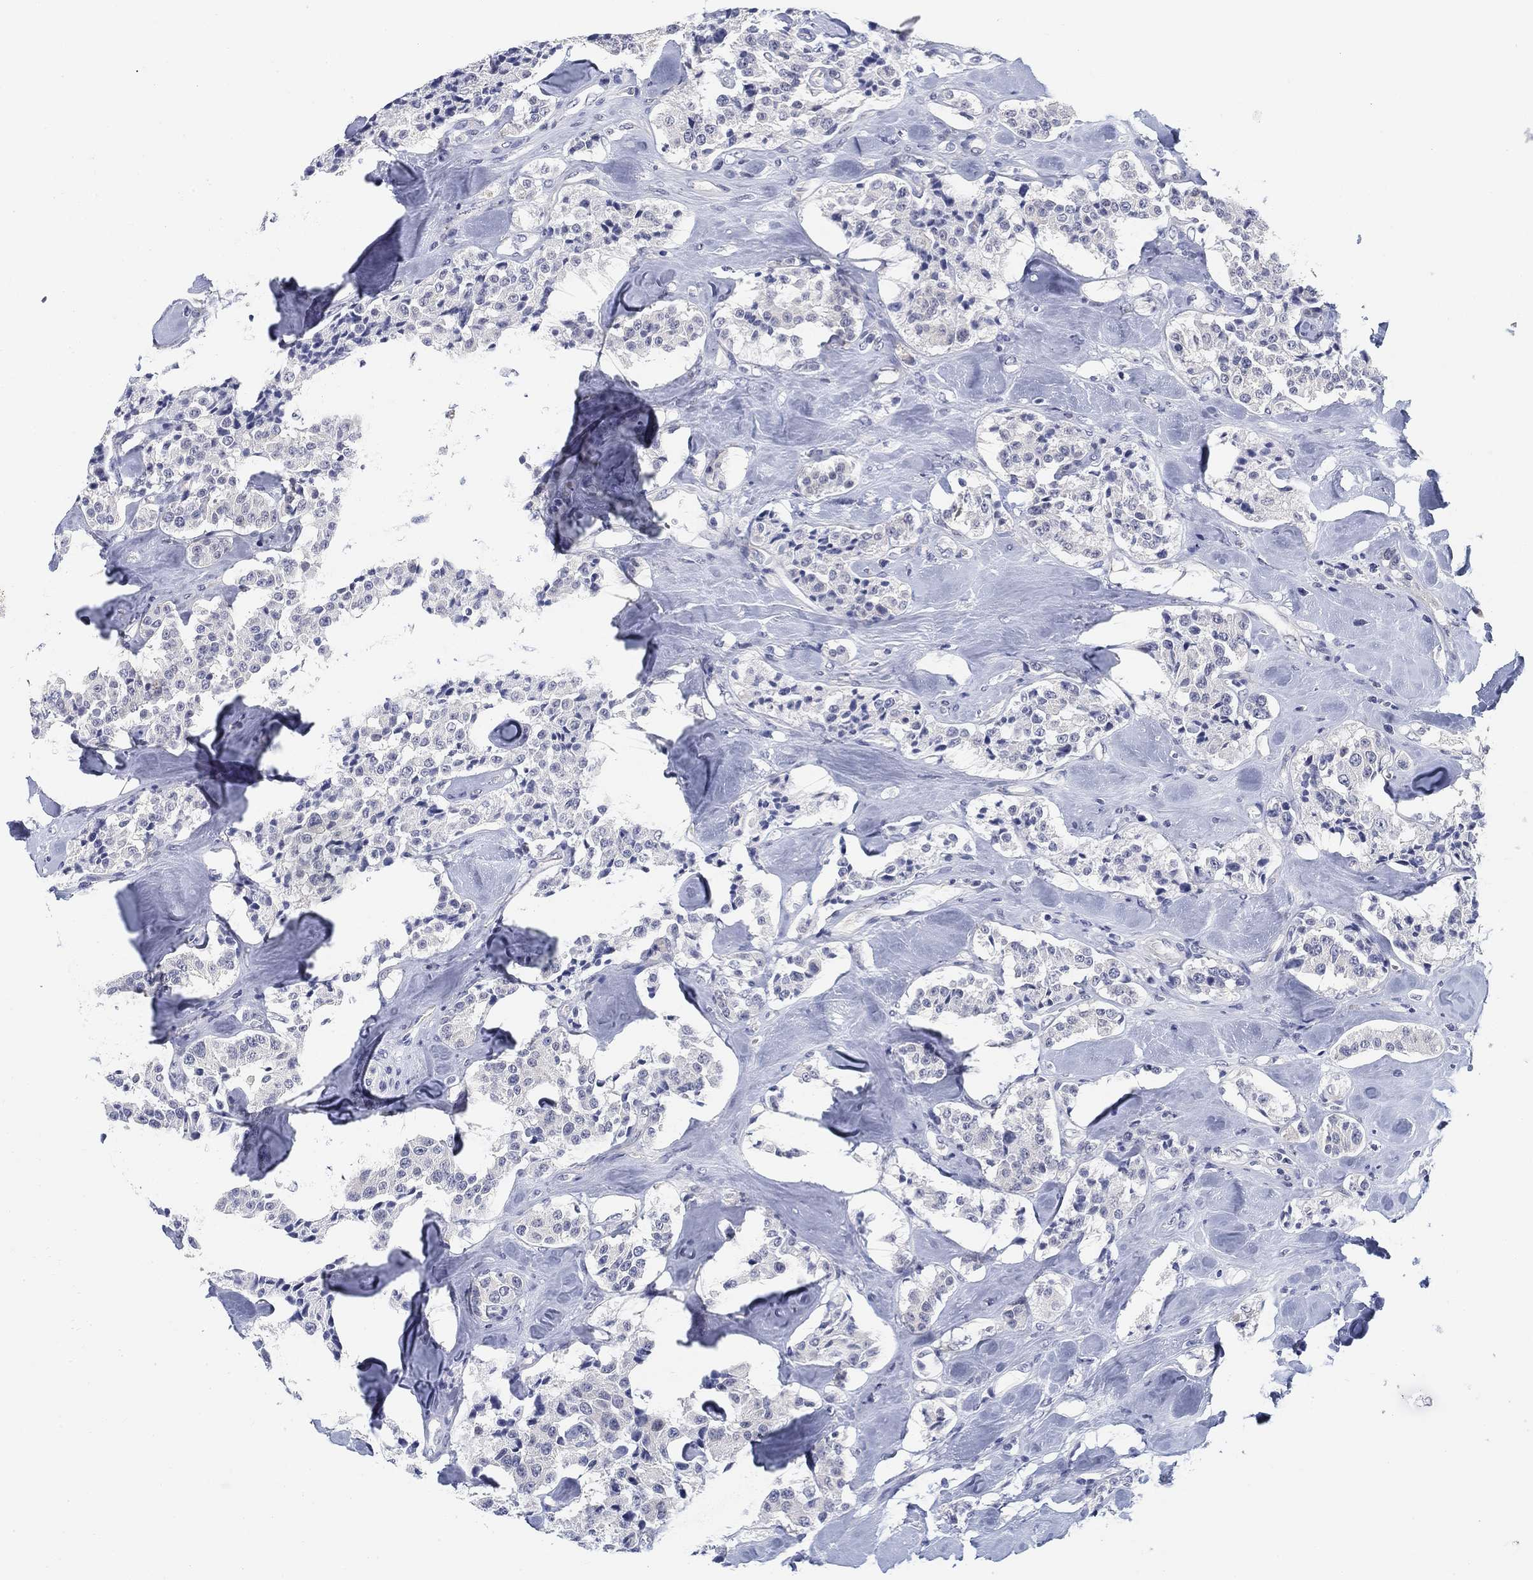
{"staining": {"intensity": "negative", "quantity": "none", "location": "none"}, "tissue": "carcinoid", "cell_type": "Tumor cells", "image_type": "cancer", "snomed": [{"axis": "morphology", "description": "Carcinoid, malignant, NOS"}, {"axis": "topography", "description": "Pancreas"}], "caption": "This histopathology image is of carcinoid (malignant) stained with immunohistochemistry to label a protein in brown with the nuclei are counter-stained blue. There is no expression in tumor cells.", "gene": "SLC2A5", "patient": {"sex": "male", "age": 41}}